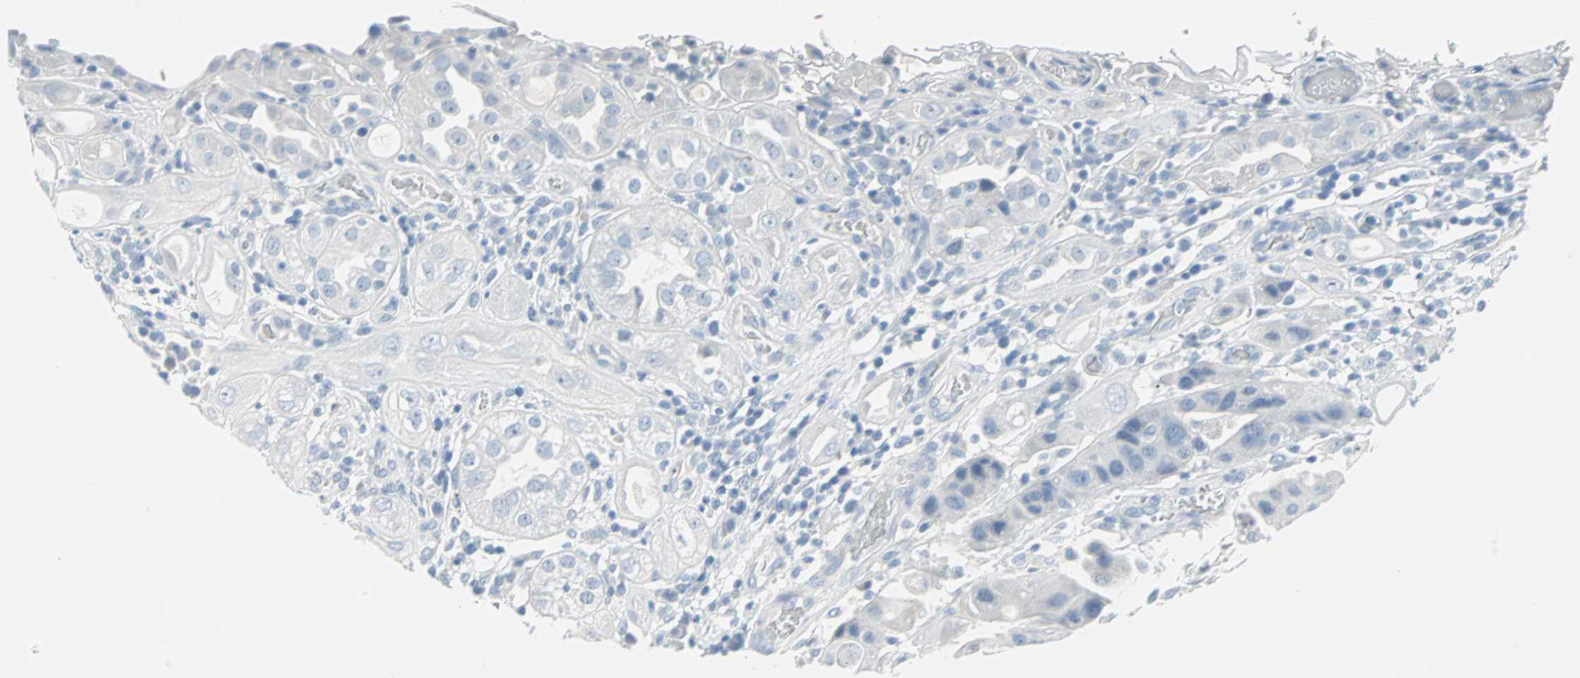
{"staining": {"intensity": "negative", "quantity": "none", "location": "none"}, "tissue": "urothelial cancer", "cell_type": "Tumor cells", "image_type": "cancer", "snomed": [{"axis": "morphology", "description": "Urothelial carcinoma, High grade"}, {"axis": "topography", "description": "Urinary bladder"}], "caption": "Urothelial cancer stained for a protein using IHC reveals no staining tumor cells.", "gene": "STX1A", "patient": {"sex": "female", "age": 64}}